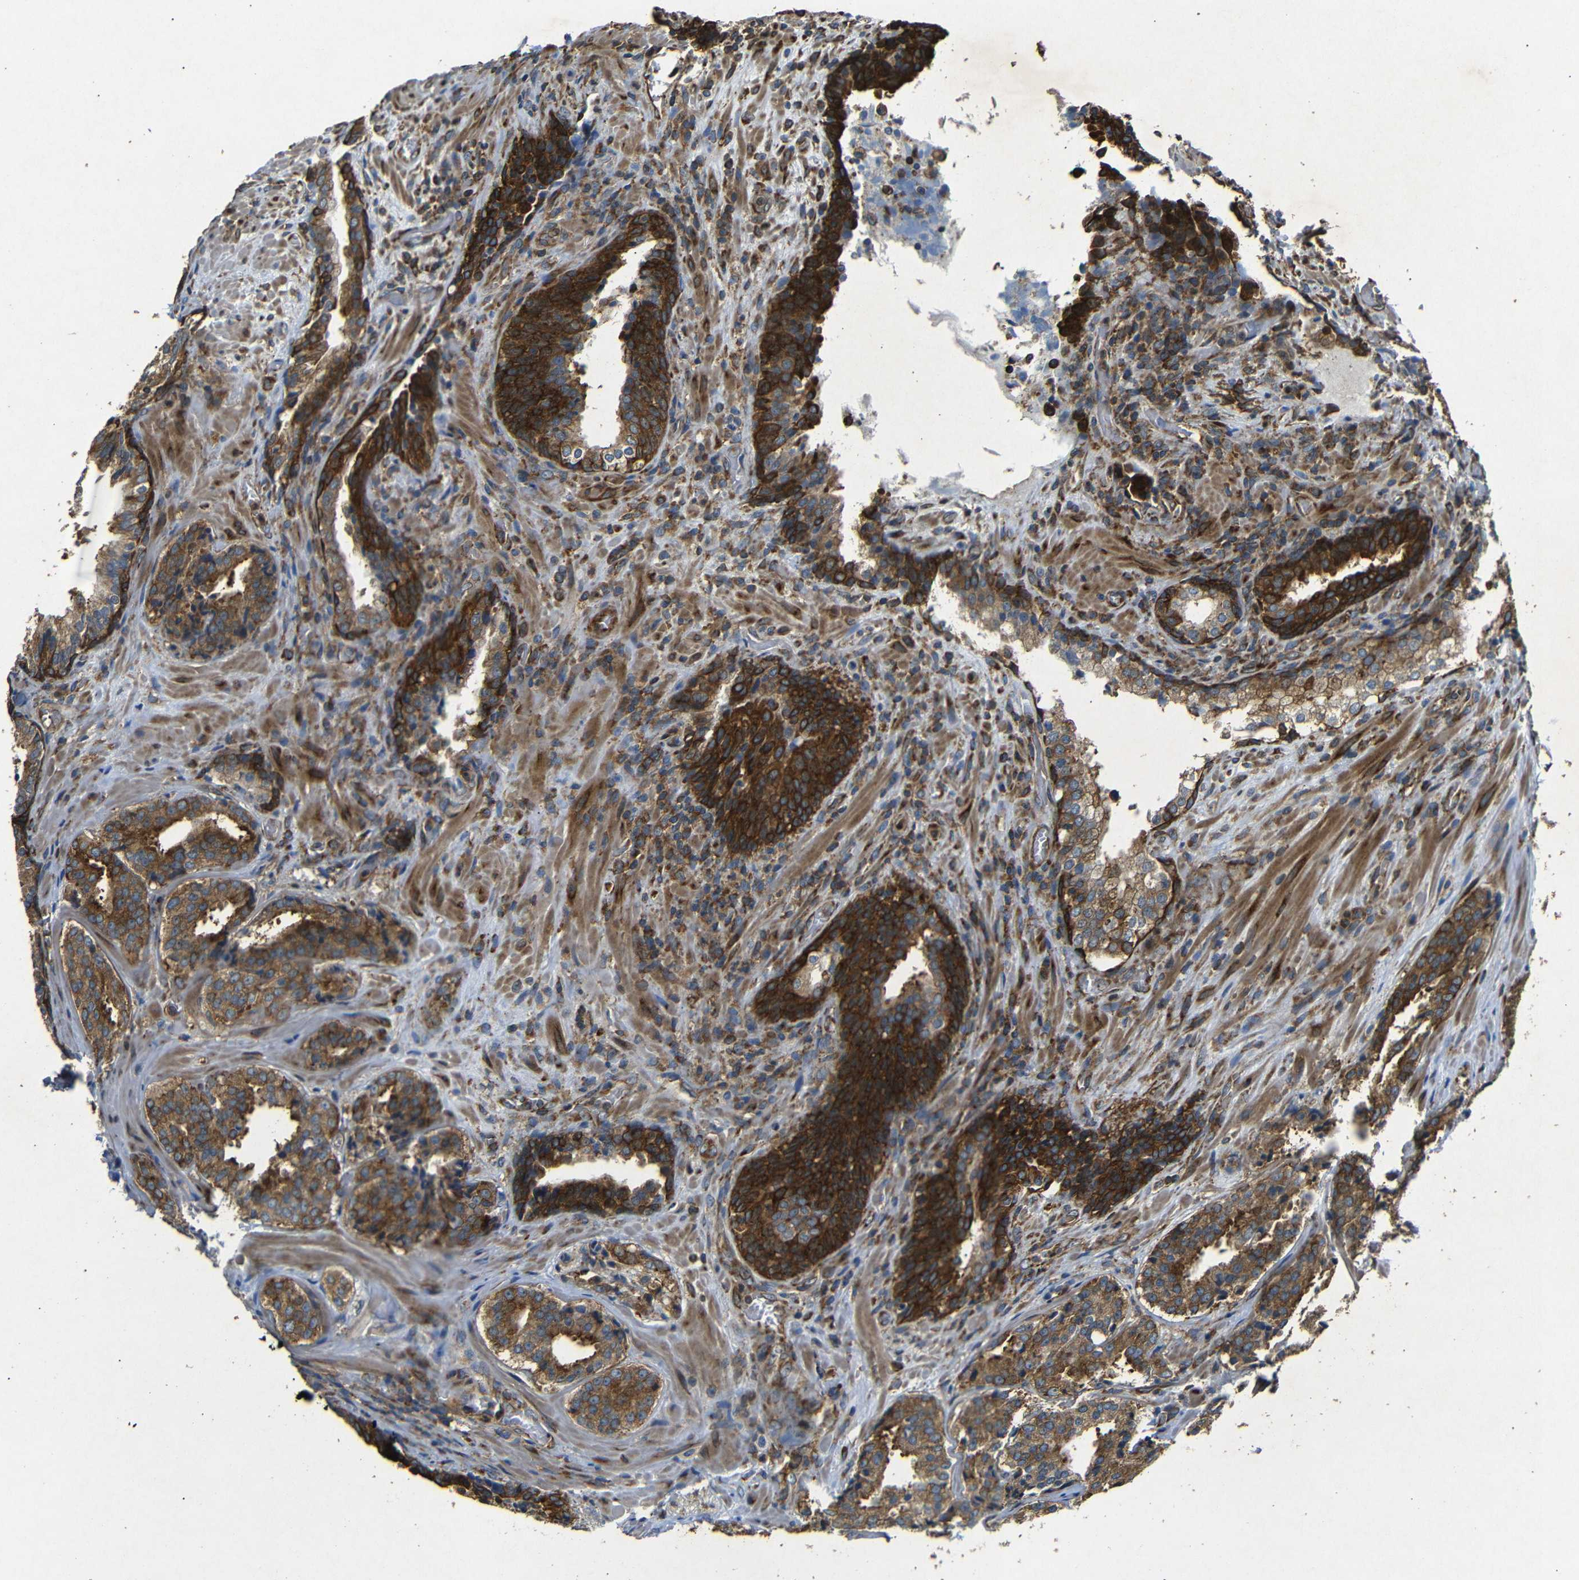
{"staining": {"intensity": "strong", "quantity": ">75%", "location": "cytoplasmic/membranous"}, "tissue": "prostate cancer", "cell_type": "Tumor cells", "image_type": "cancer", "snomed": [{"axis": "morphology", "description": "Adenocarcinoma, High grade"}, {"axis": "topography", "description": "Prostate"}], "caption": "Protein expression analysis of prostate cancer (adenocarcinoma (high-grade)) demonstrates strong cytoplasmic/membranous positivity in approximately >75% of tumor cells. The staining is performed using DAB (3,3'-diaminobenzidine) brown chromogen to label protein expression. The nuclei are counter-stained blue using hematoxylin.", "gene": "BTF3", "patient": {"sex": "male", "age": 60}}